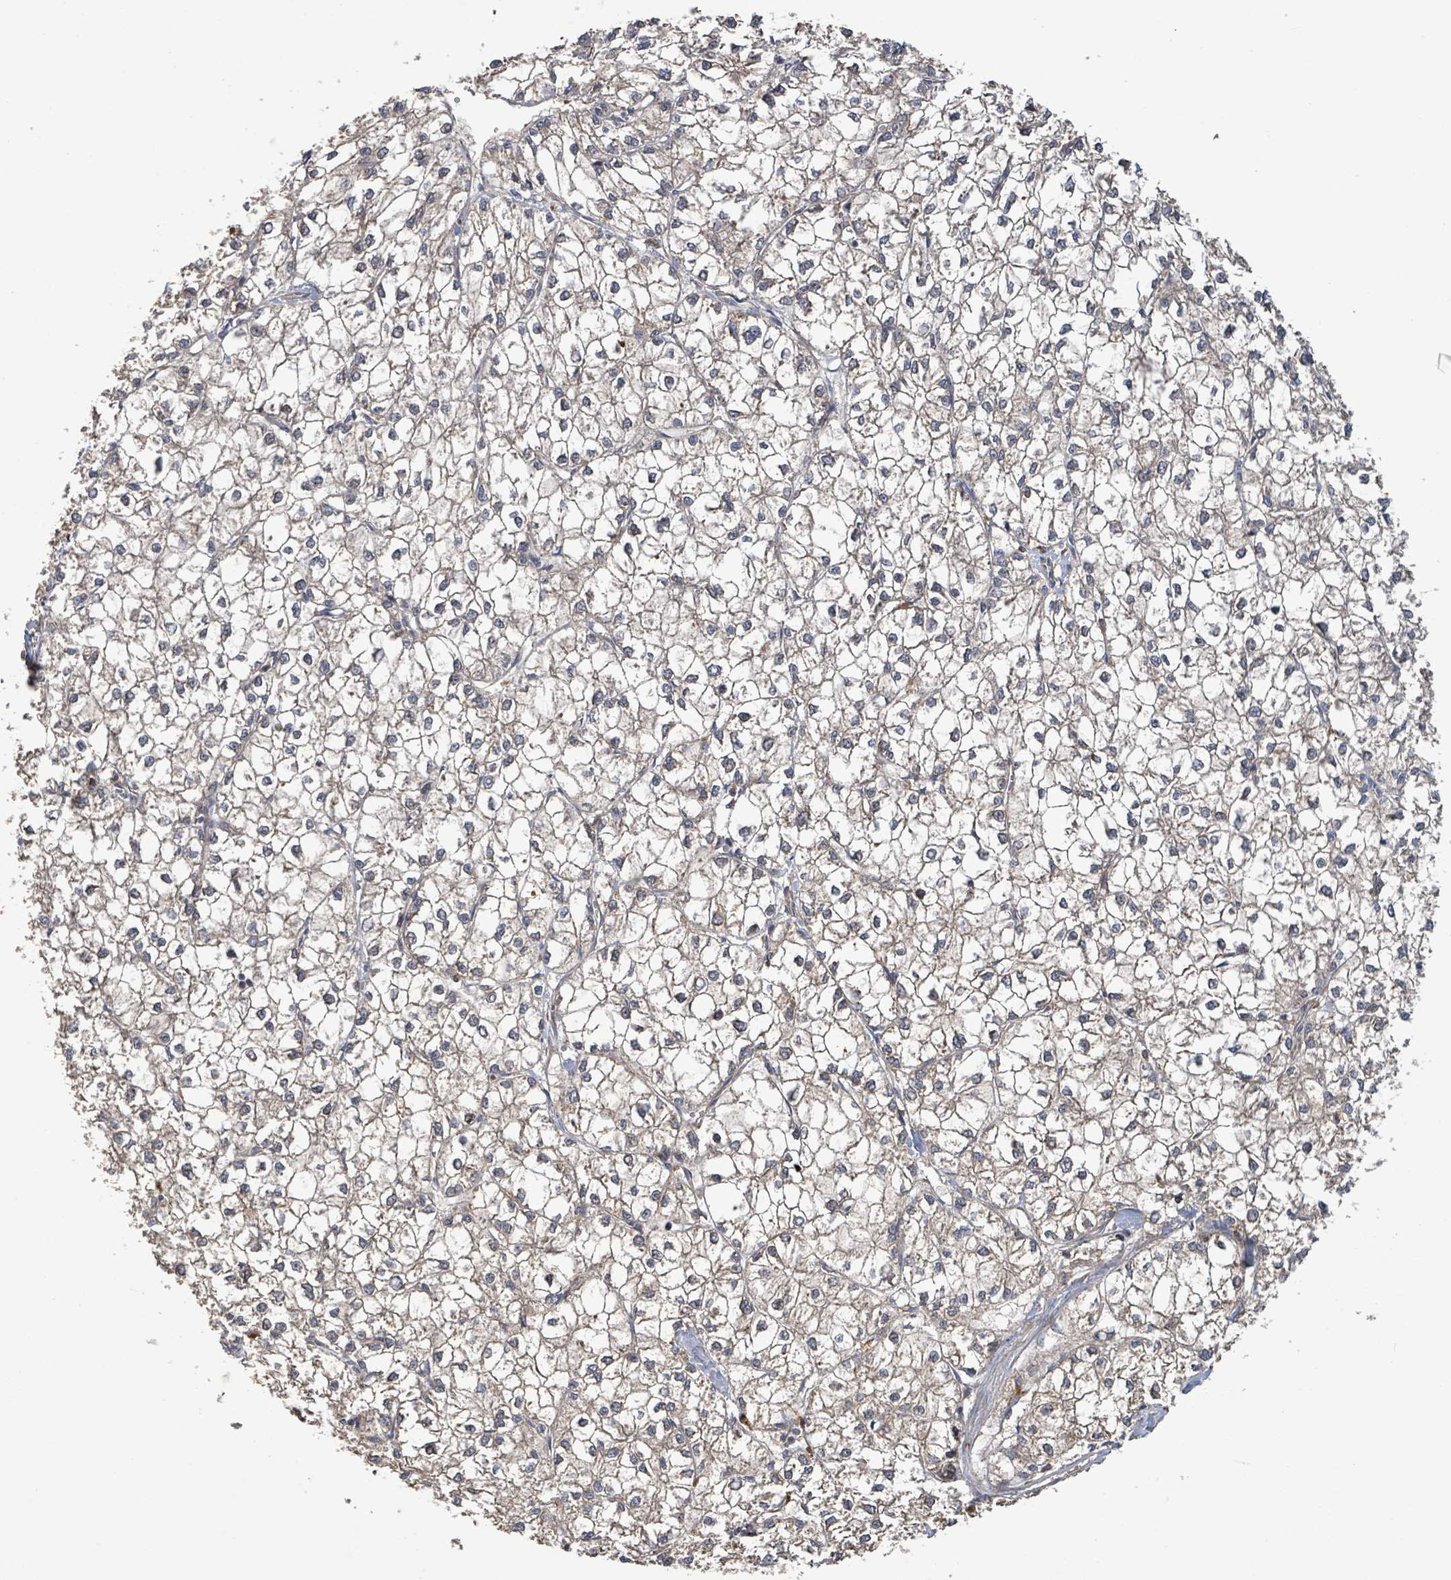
{"staining": {"intensity": "weak", "quantity": ">75%", "location": "cytoplasmic/membranous"}, "tissue": "liver cancer", "cell_type": "Tumor cells", "image_type": "cancer", "snomed": [{"axis": "morphology", "description": "Carcinoma, Hepatocellular, NOS"}, {"axis": "topography", "description": "Liver"}], "caption": "An immunohistochemistry image of neoplastic tissue is shown. Protein staining in brown labels weak cytoplasmic/membranous positivity in liver cancer within tumor cells.", "gene": "STARD4", "patient": {"sex": "female", "age": 43}}